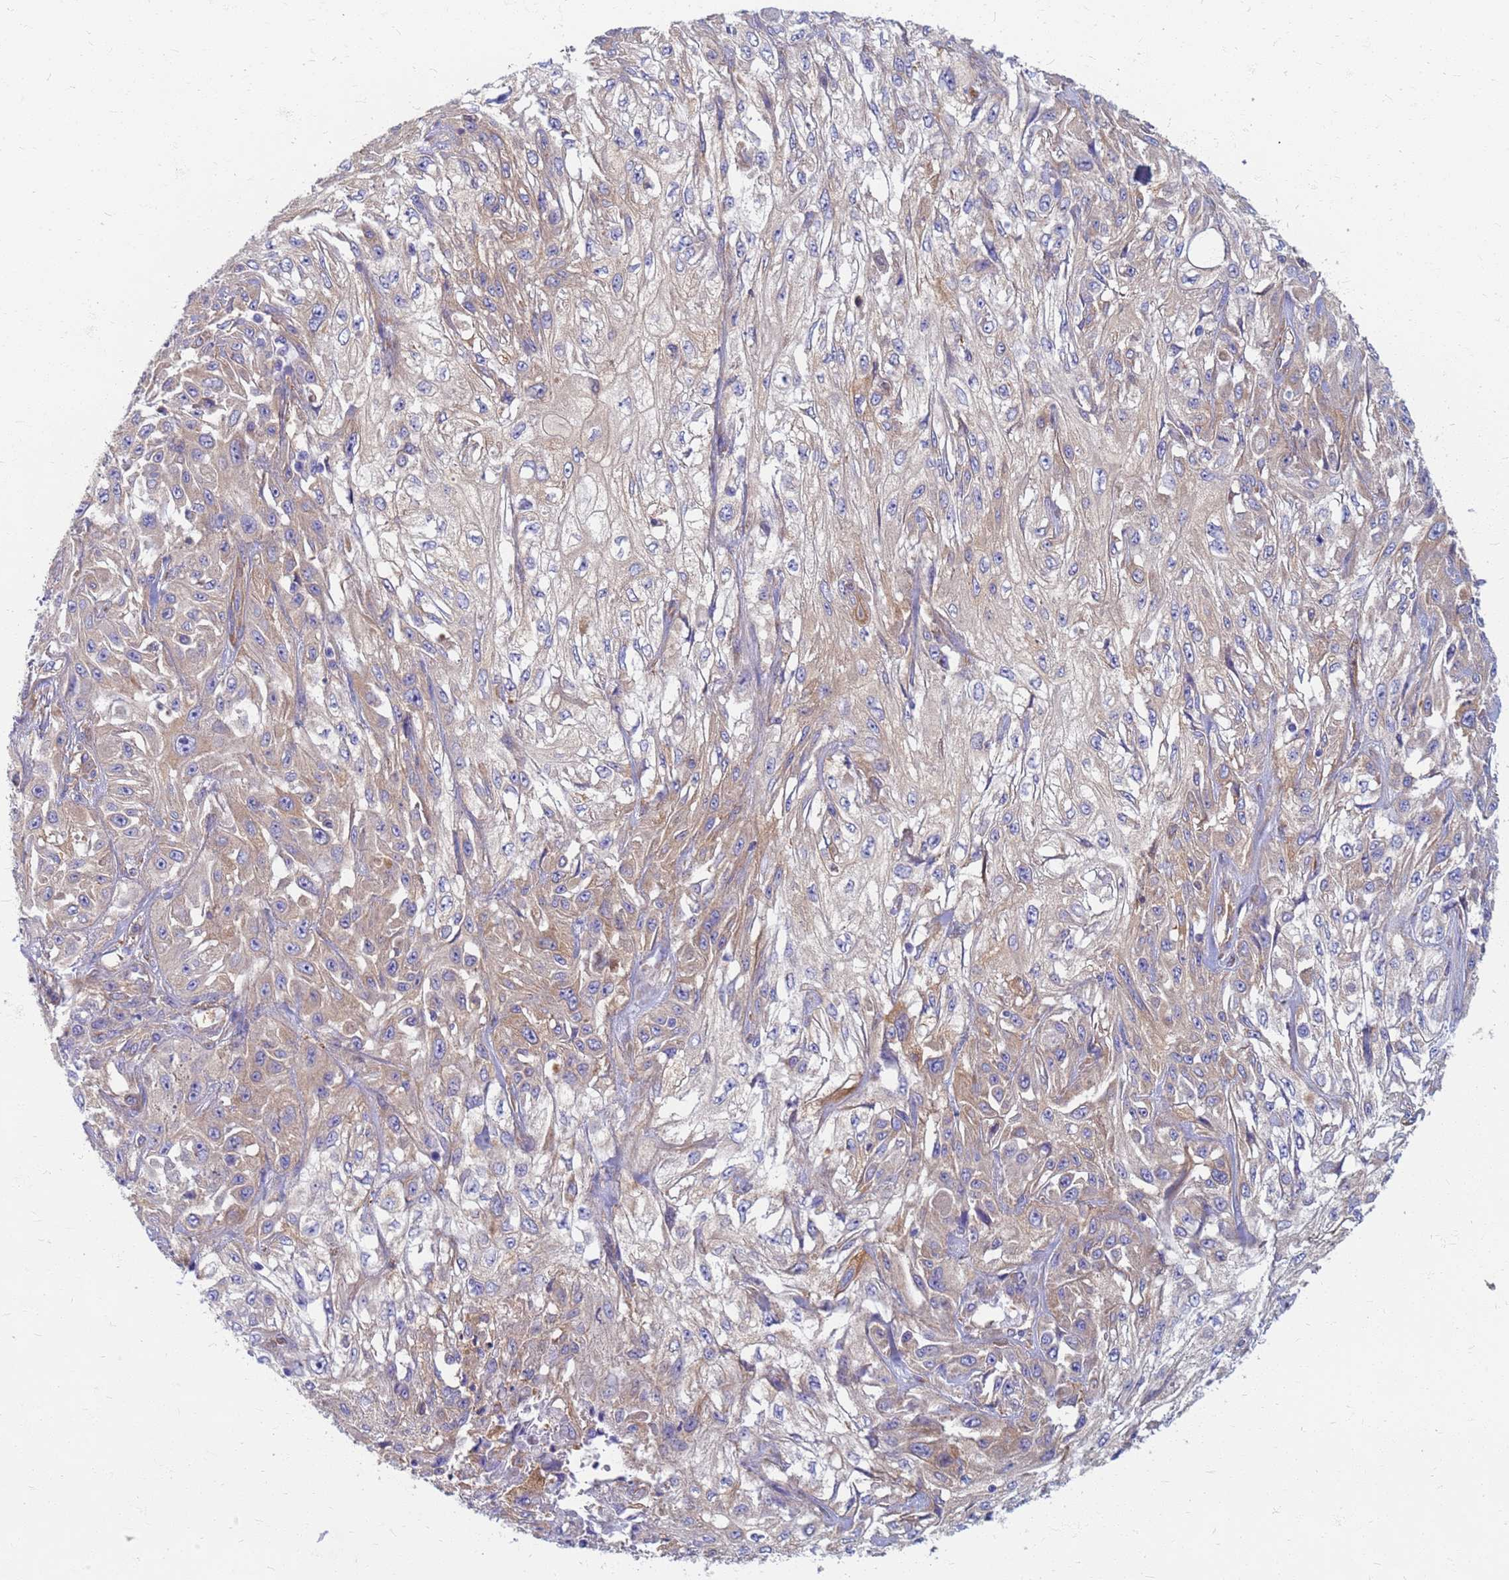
{"staining": {"intensity": "weak", "quantity": "25%-75%", "location": "cytoplasmic/membranous"}, "tissue": "skin cancer", "cell_type": "Tumor cells", "image_type": "cancer", "snomed": [{"axis": "morphology", "description": "Squamous cell carcinoma, NOS"}, {"axis": "morphology", "description": "Squamous cell carcinoma, metastatic, NOS"}, {"axis": "topography", "description": "Skin"}, {"axis": "topography", "description": "Lymph node"}], "caption": "About 25%-75% of tumor cells in skin cancer demonstrate weak cytoplasmic/membranous protein expression as visualized by brown immunohistochemical staining.", "gene": "EEA1", "patient": {"sex": "male", "age": 75}}